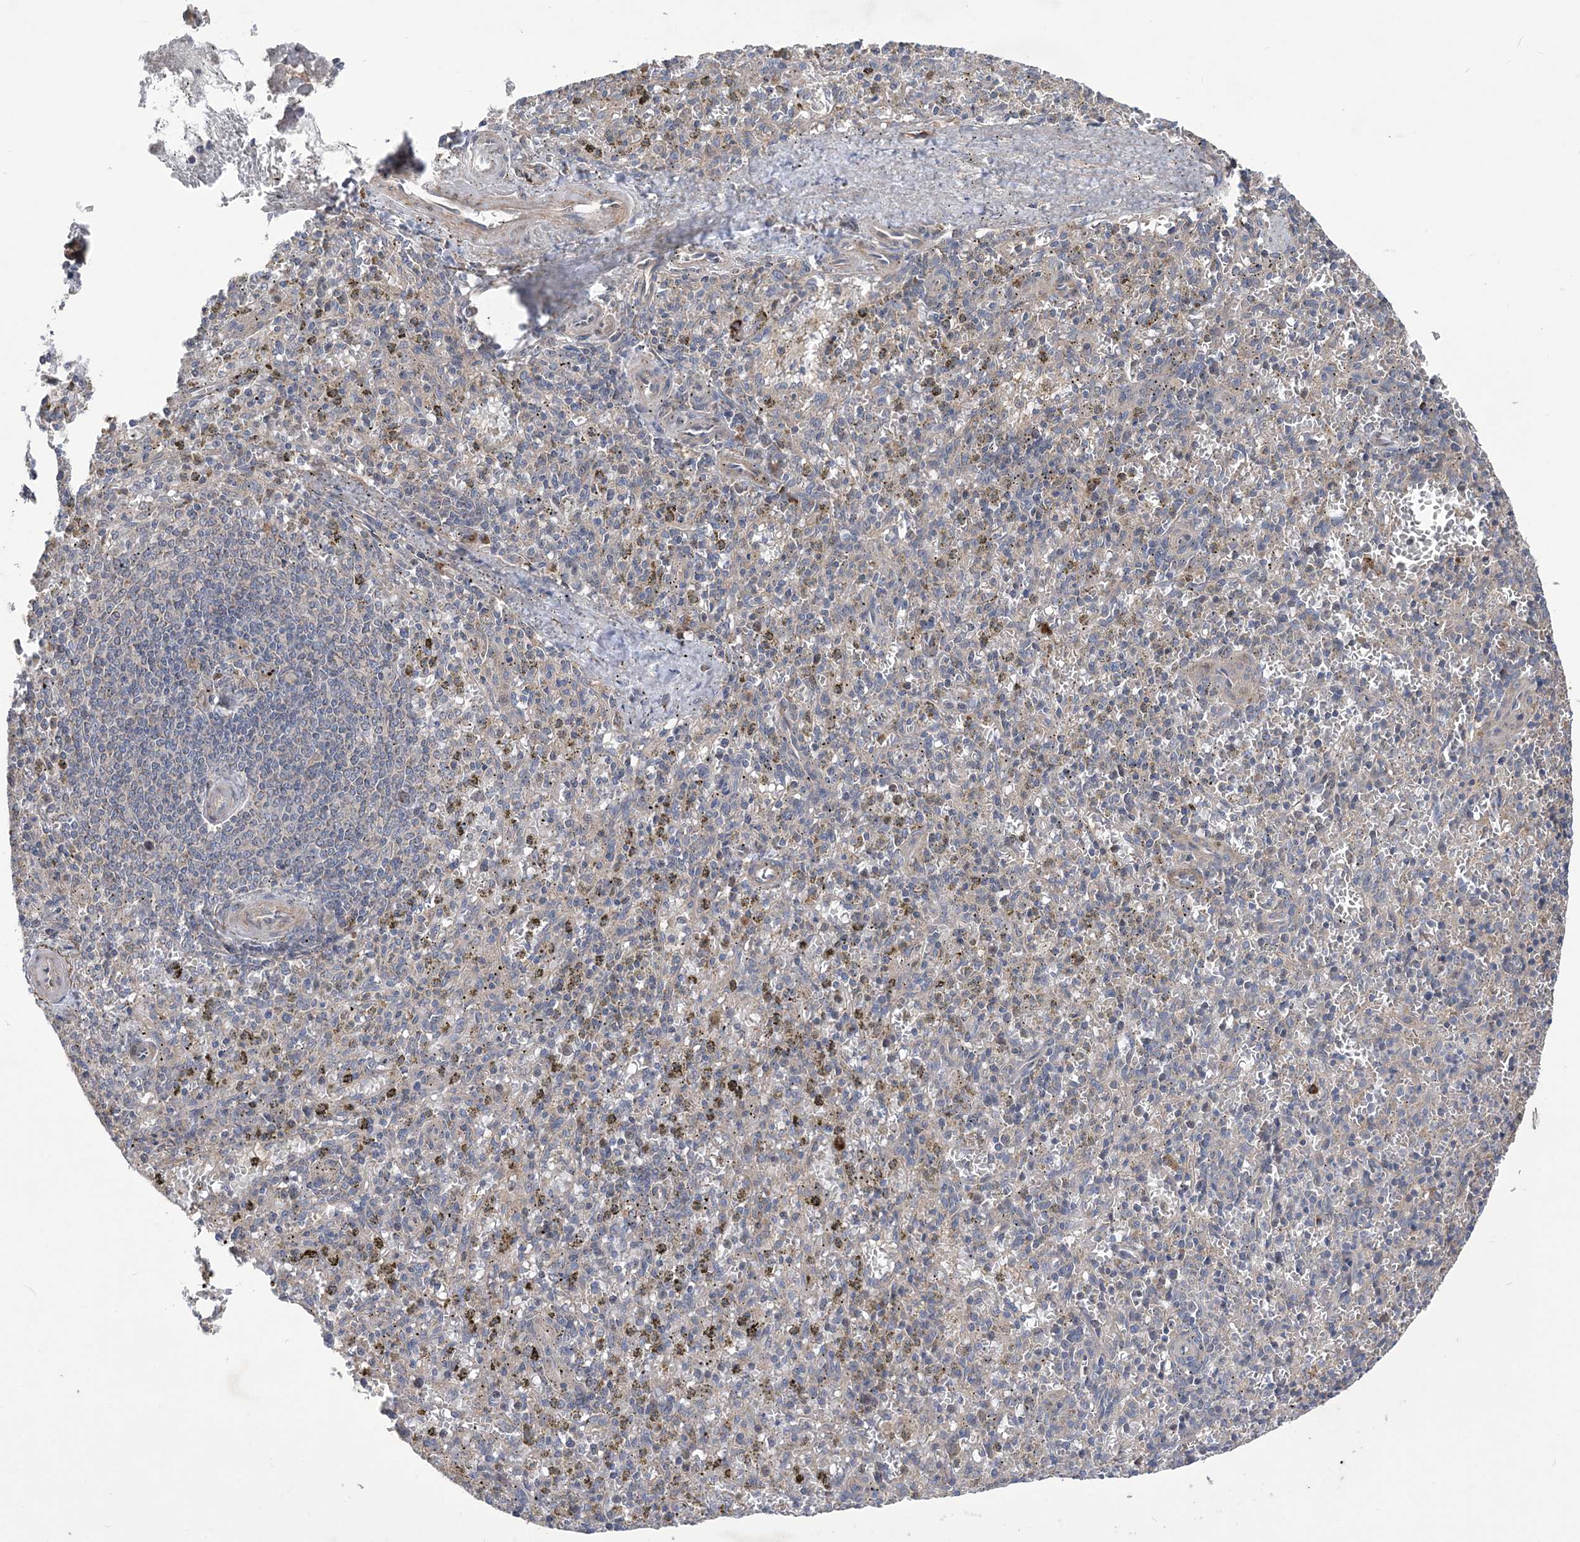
{"staining": {"intensity": "negative", "quantity": "none", "location": "none"}, "tissue": "spleen", "cell_type": "Cells in red pulp", "image_type": "normal", "snomed": [{"axis": "morphology", "description": "Normal tissue, NOS"}, {"axis": "topography", "description": "Spleen"}], "caption": "Cells in red pulp show no significant protein staining in benign spleen. (DAB (3,3'-diaminobenzidine) immunohistochemistry (IHC) visualized using brightfield microscopy, high magnification).", "gene": "MTRF1L", "patient": {"sex": "male", "age": 72}}